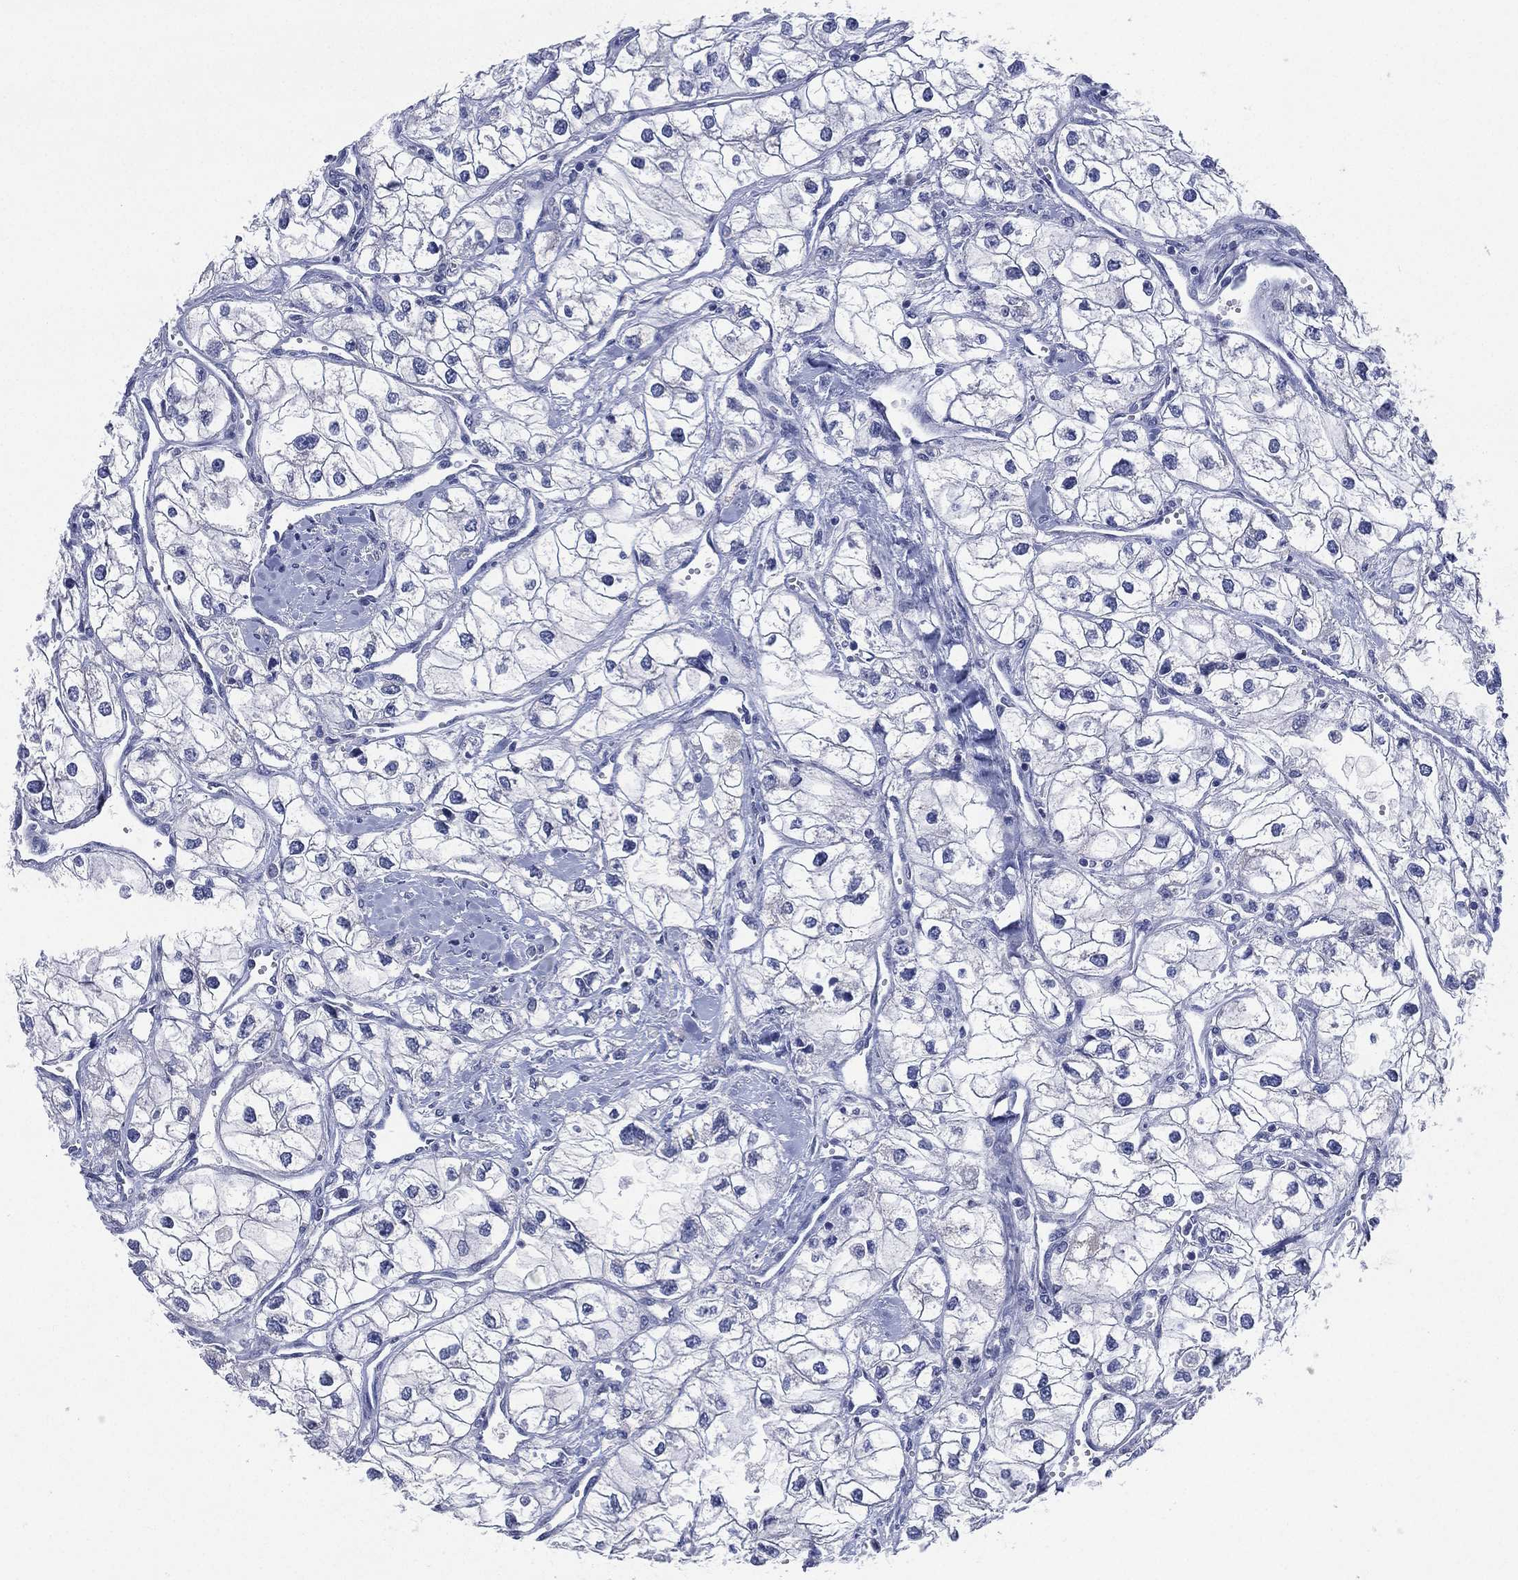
{"staining": {"intensity": "negative", "quantity": "none", "location": "none"}, "tissue": "renal cancer", "cell_type": "Tumor cells", "image_type": "cancer", "snomed": [{"axis": "morphology", "description": "Adenocarcinoma, NOS"}, {"axis": "topography", "description": "Kidney"}], "caption": "Photomicrograph shows no significant protein positivity in tumor cells of adenocarcinoma (renal).", "gene": "KRT35", "patient": {"sex": "male", "age": 59}}